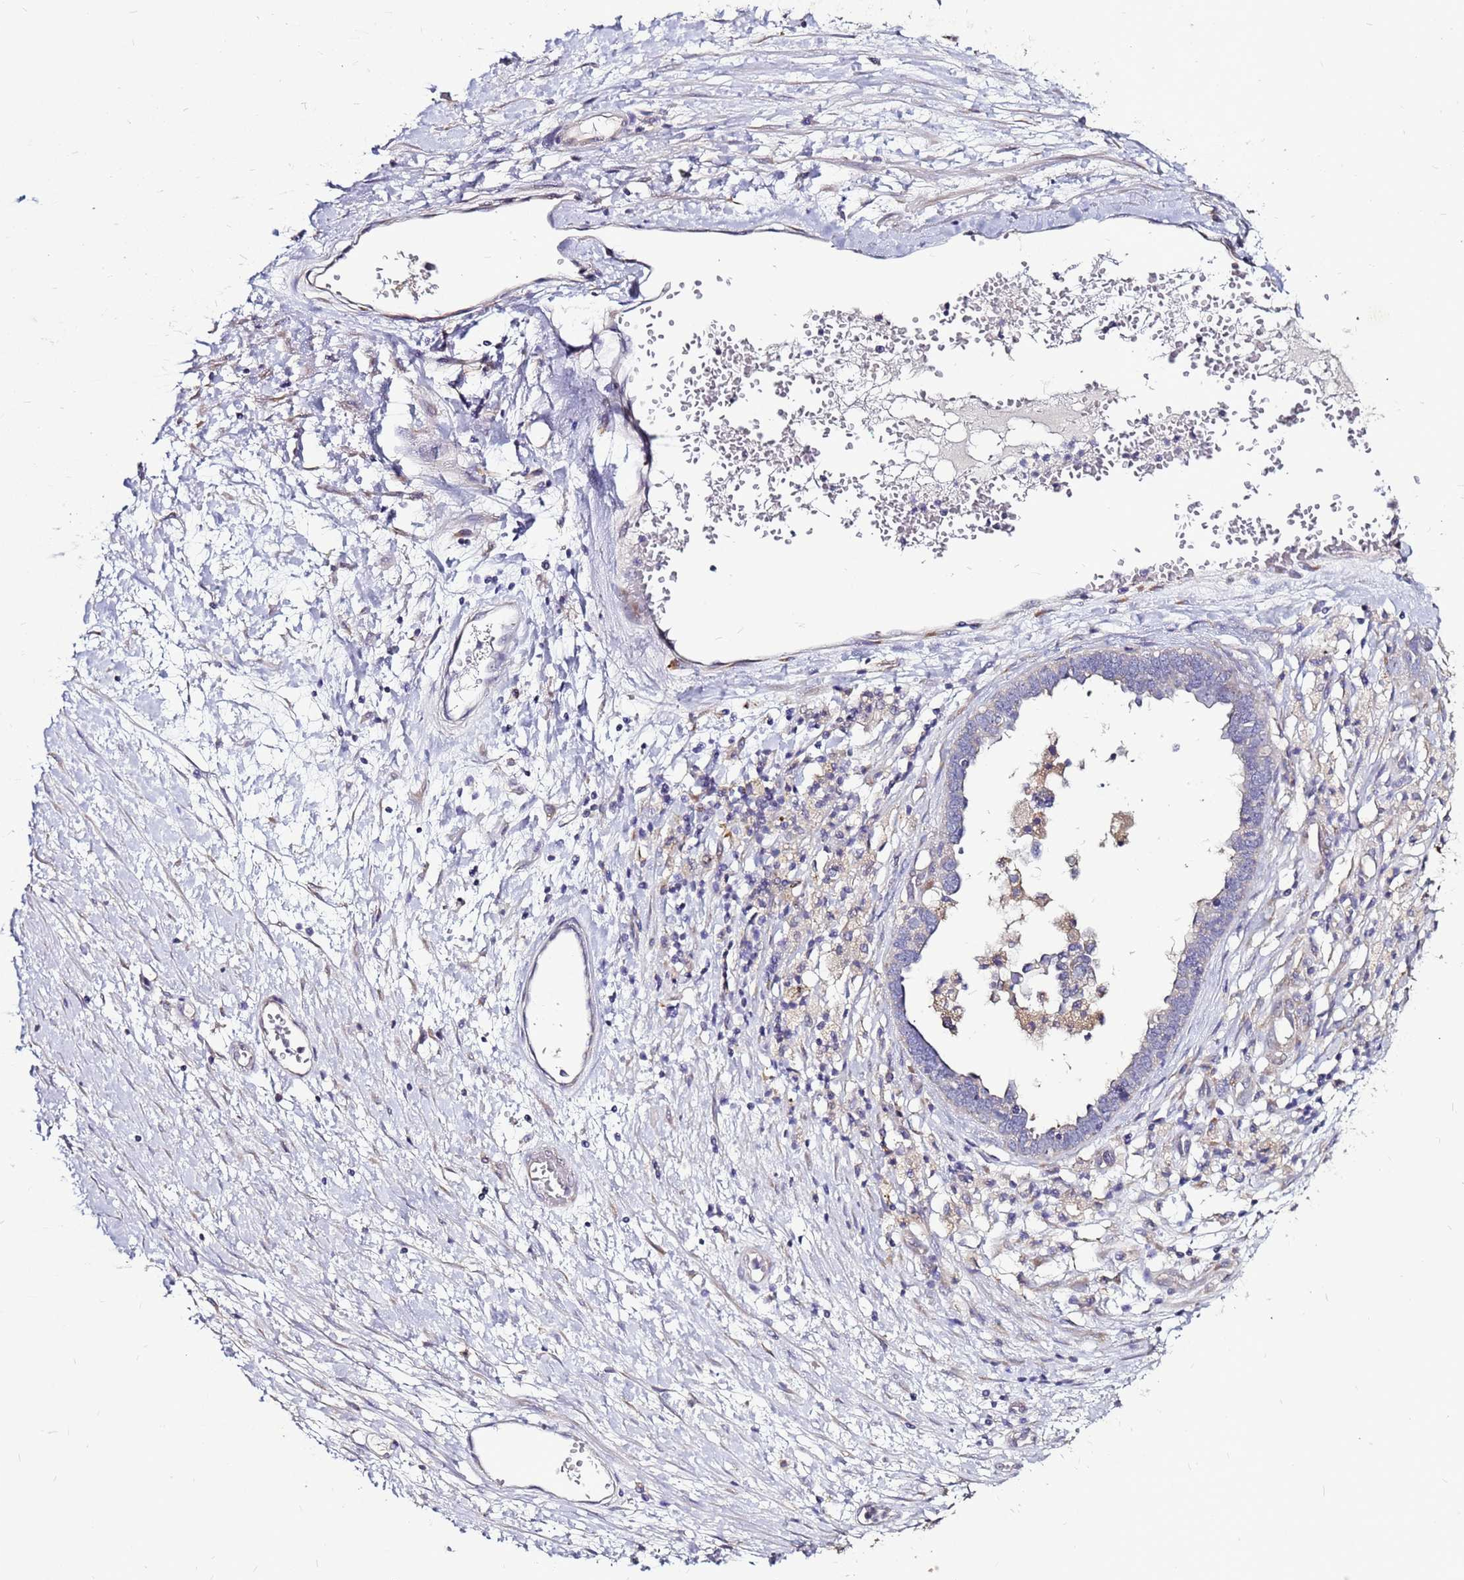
{"staining": {"intensity": "negative", "quantity": "none", "location": "none"}, "tissue": "ovarian cancer", "cell_type": "Tumor cells", "image_type": "cancer", "snomed": [{"axis": "morphology", "description": "Cystadenocarcinoma, serous, NOS"}, {"axis": "topography", "description": "Ovary"}], "caption": "Ovarian cancer (serous cystadenocarcinoma) was stained to show a protein in brown. There is no significant positivity in tumor cells. Nuclei are stained in blue.", "gene": "SLC44A3", "patient": {"sex": "female", "age": 54}}